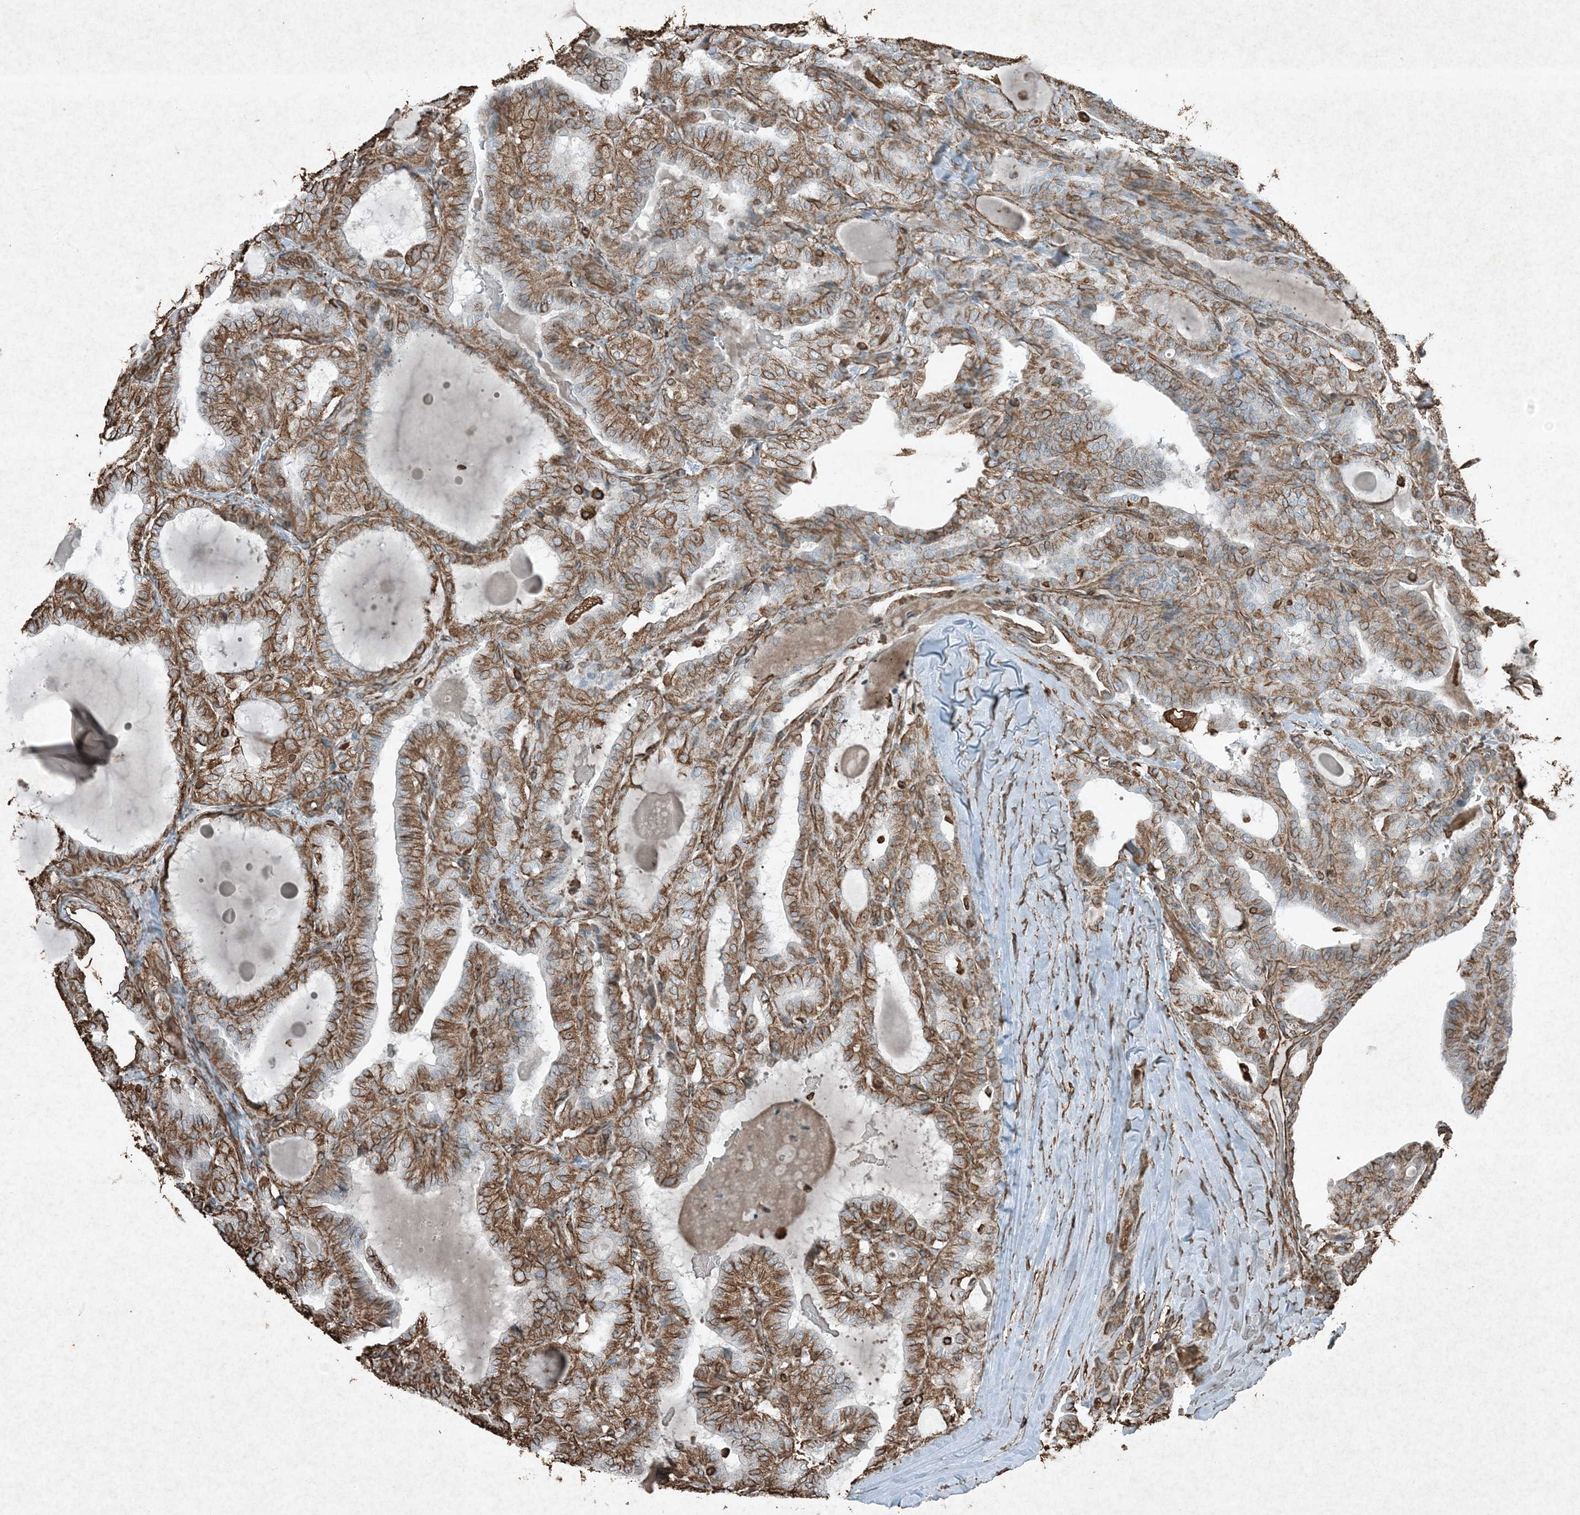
{"staining": {"intensity": "moderate", "quantity": ">75%", "location": "cytoplasmic/membranous"}, "tissue": "thyroid cancer", "cell_type": "Tumor cells", "image_type": "cancer", "snomed": [{"axis": "morphology", "description": "Papillary adenocarcinoma, NOS"}, {"axis": "topography", "description": "Thyroid gland"}], "caption": "Protein staining displays moderate cytoplasmic/membranous expression in about >75% of tumor cells in thyroid cancer.", "gene": "RYK", "patient": {"sex": "male", "age": 77}}